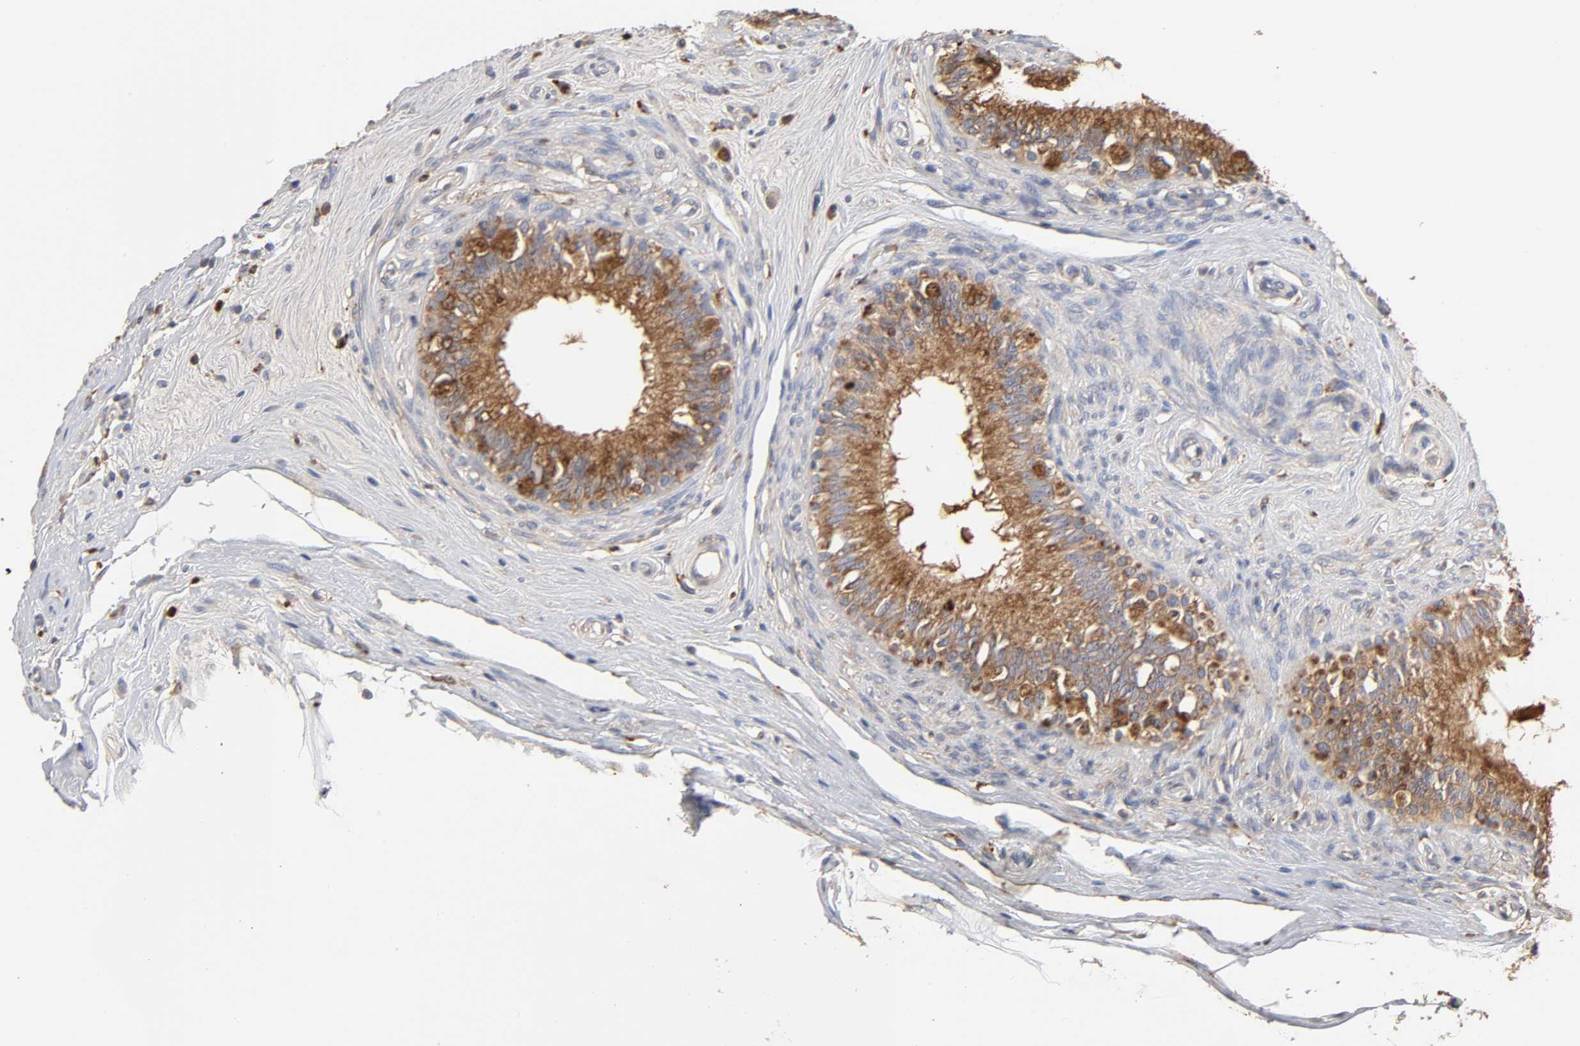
{"staining": {"intensity": "moderate", "quantity": ">75%", "location": "cytoplasmic/membranous"}, "tissue": "epididymis", "cell_type": "Glandular cells", "image_type": "normal", "snomed": [{"axis": "morphology", "description": "Normal tissue, NOS"}, {"axis": "morphology", "description": "Inflammation, NOS"}, {"axis": "topography", "description": "Epididymis"}], "caption": "This photomicrograph shows unremarkable epididymis stained with IHC to label a protein in brown. The cytoplasmic/membranous of glandular cells show moderate positivity for the protein. Nuclei are counter-stained blue.", "gene": "EIF4G2", "patient": {"sex": "male", "age": 84}}